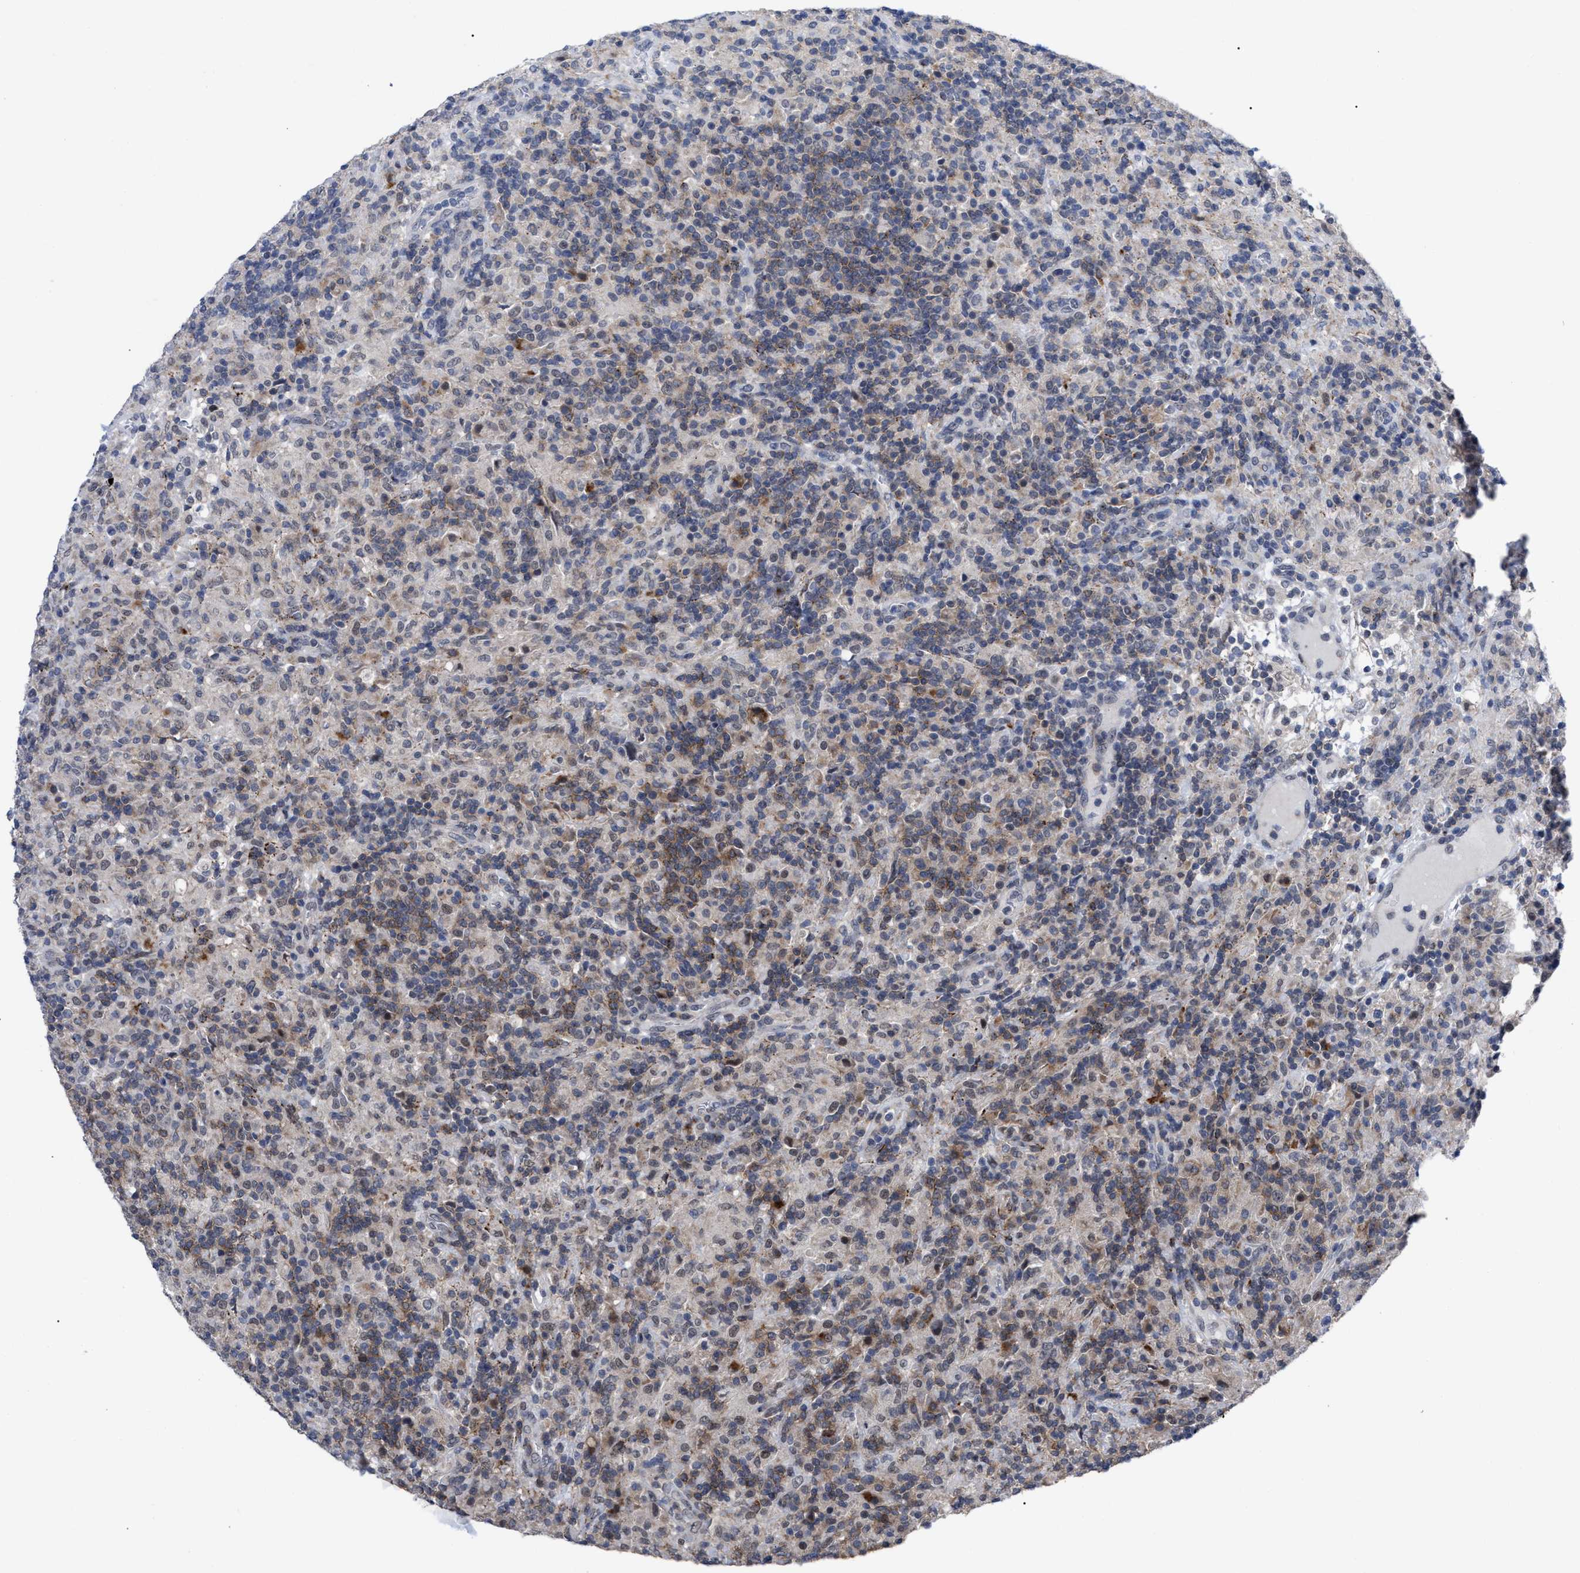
{"staining": {"intensity": "negative", "quantity": "none", "location": "none"}, "tissue": "lymphoma", "cell_type": "Tumor cells", "image_type": "cancer", "snomed": [{"axis": "morphology", "description": "Hodgkin's disease, NOS"}, {"axis": "topography", "description": "Lymph node"}], "caption": "A high-resolution micrograph shows IHC staining of lymphoma, which demonstrates no significant positivity in tumor cells.", "gene": "UPF1", "patient": {"sex": "male", "age": 70}}